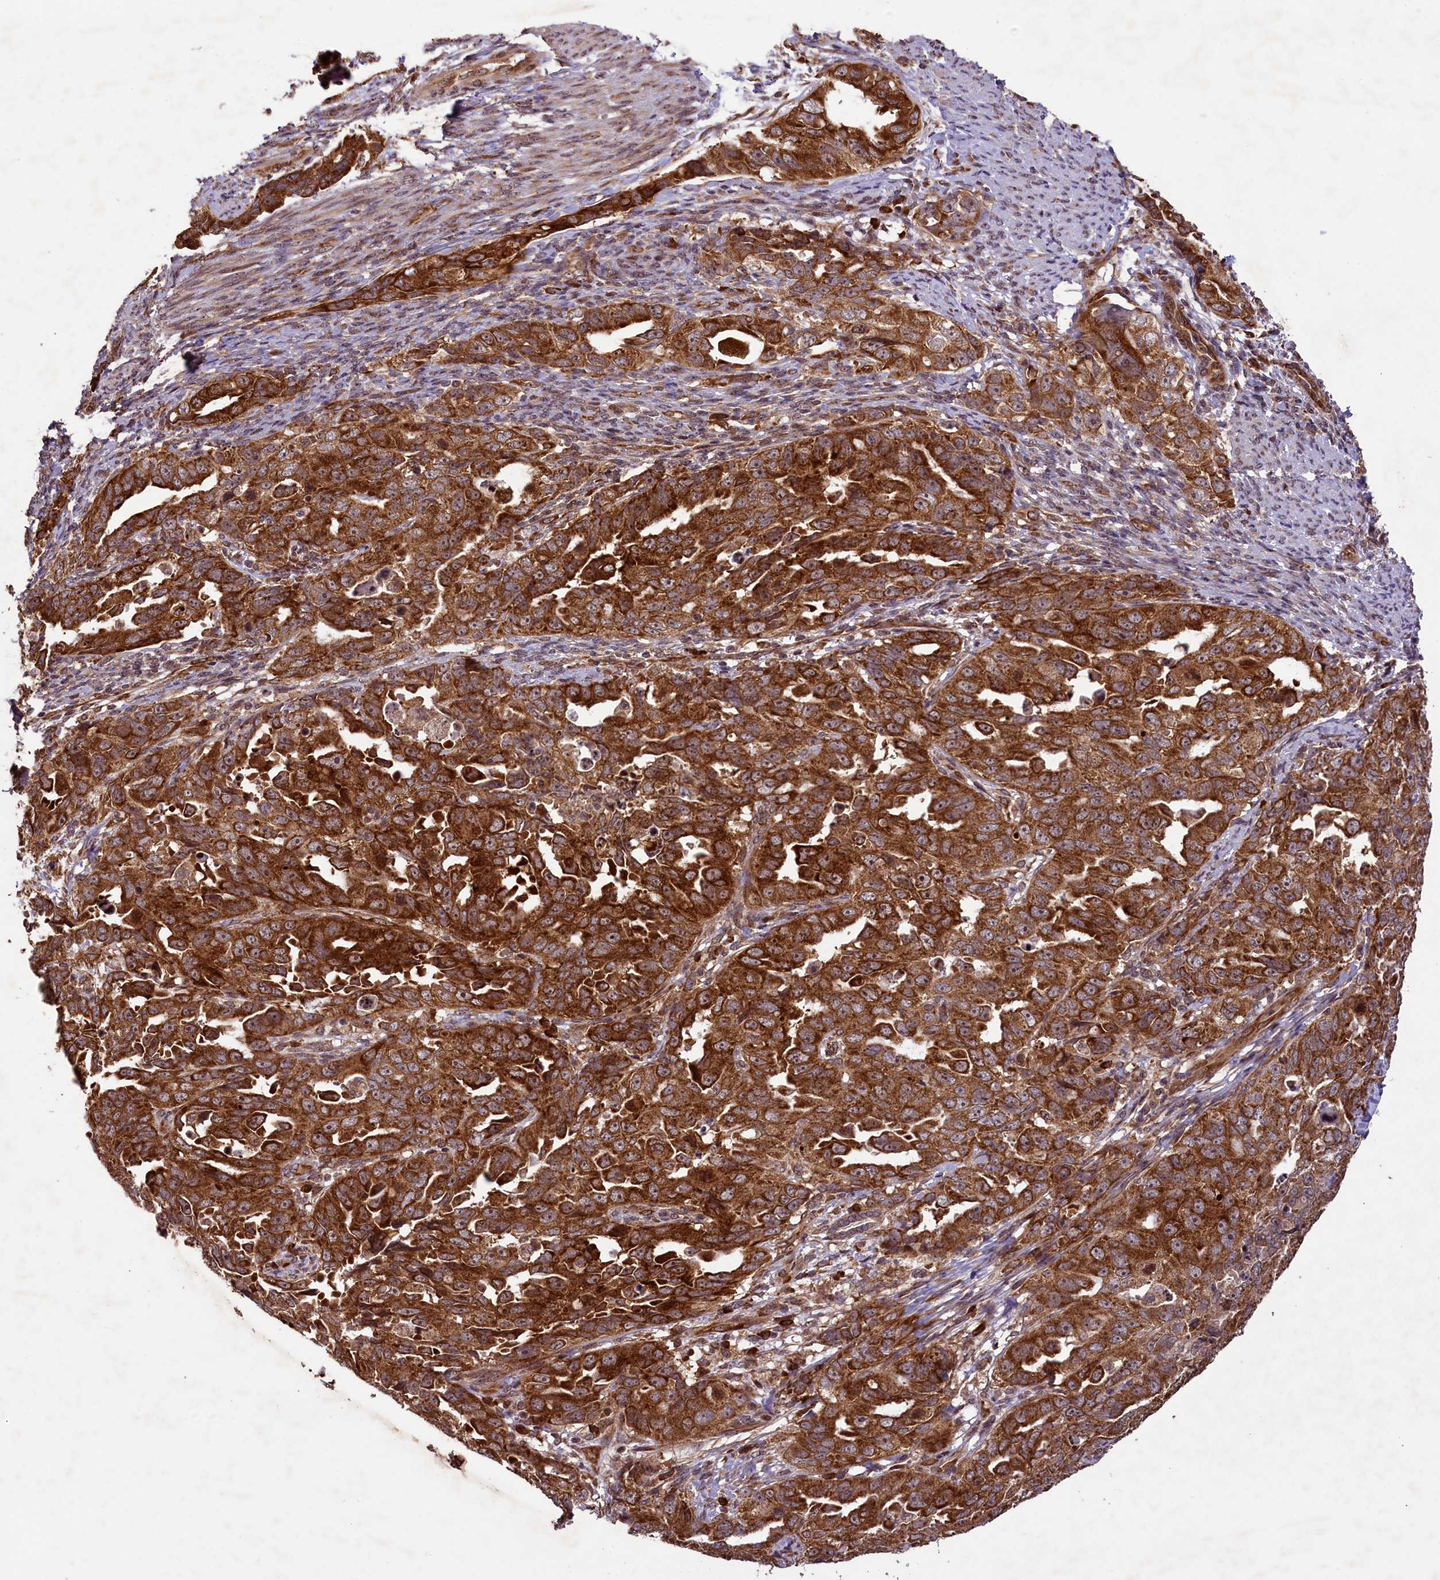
{"staining": {"intensity": "strong", "quantity": ">75%", "location": "cytoplasmic/membranous"}, "tissue": "endometrial cancer", "cell_type": "Tumor cells", "image_type": "cancer", "snomed": [{"axis": "morphology", "description": "Adenocarcinoma, NOS"}, {"axis": "topography", "description": "Endometrium"}], "caption": "Endometrial cancer tissue shows strong cytoplasmic/membranous staining in about >75% of tumor cells (brown staining indicates protein expression, while blue staining denotes nuclei).", "gene": "LARP4", "patient": {"sex": "female", "age": 65}}